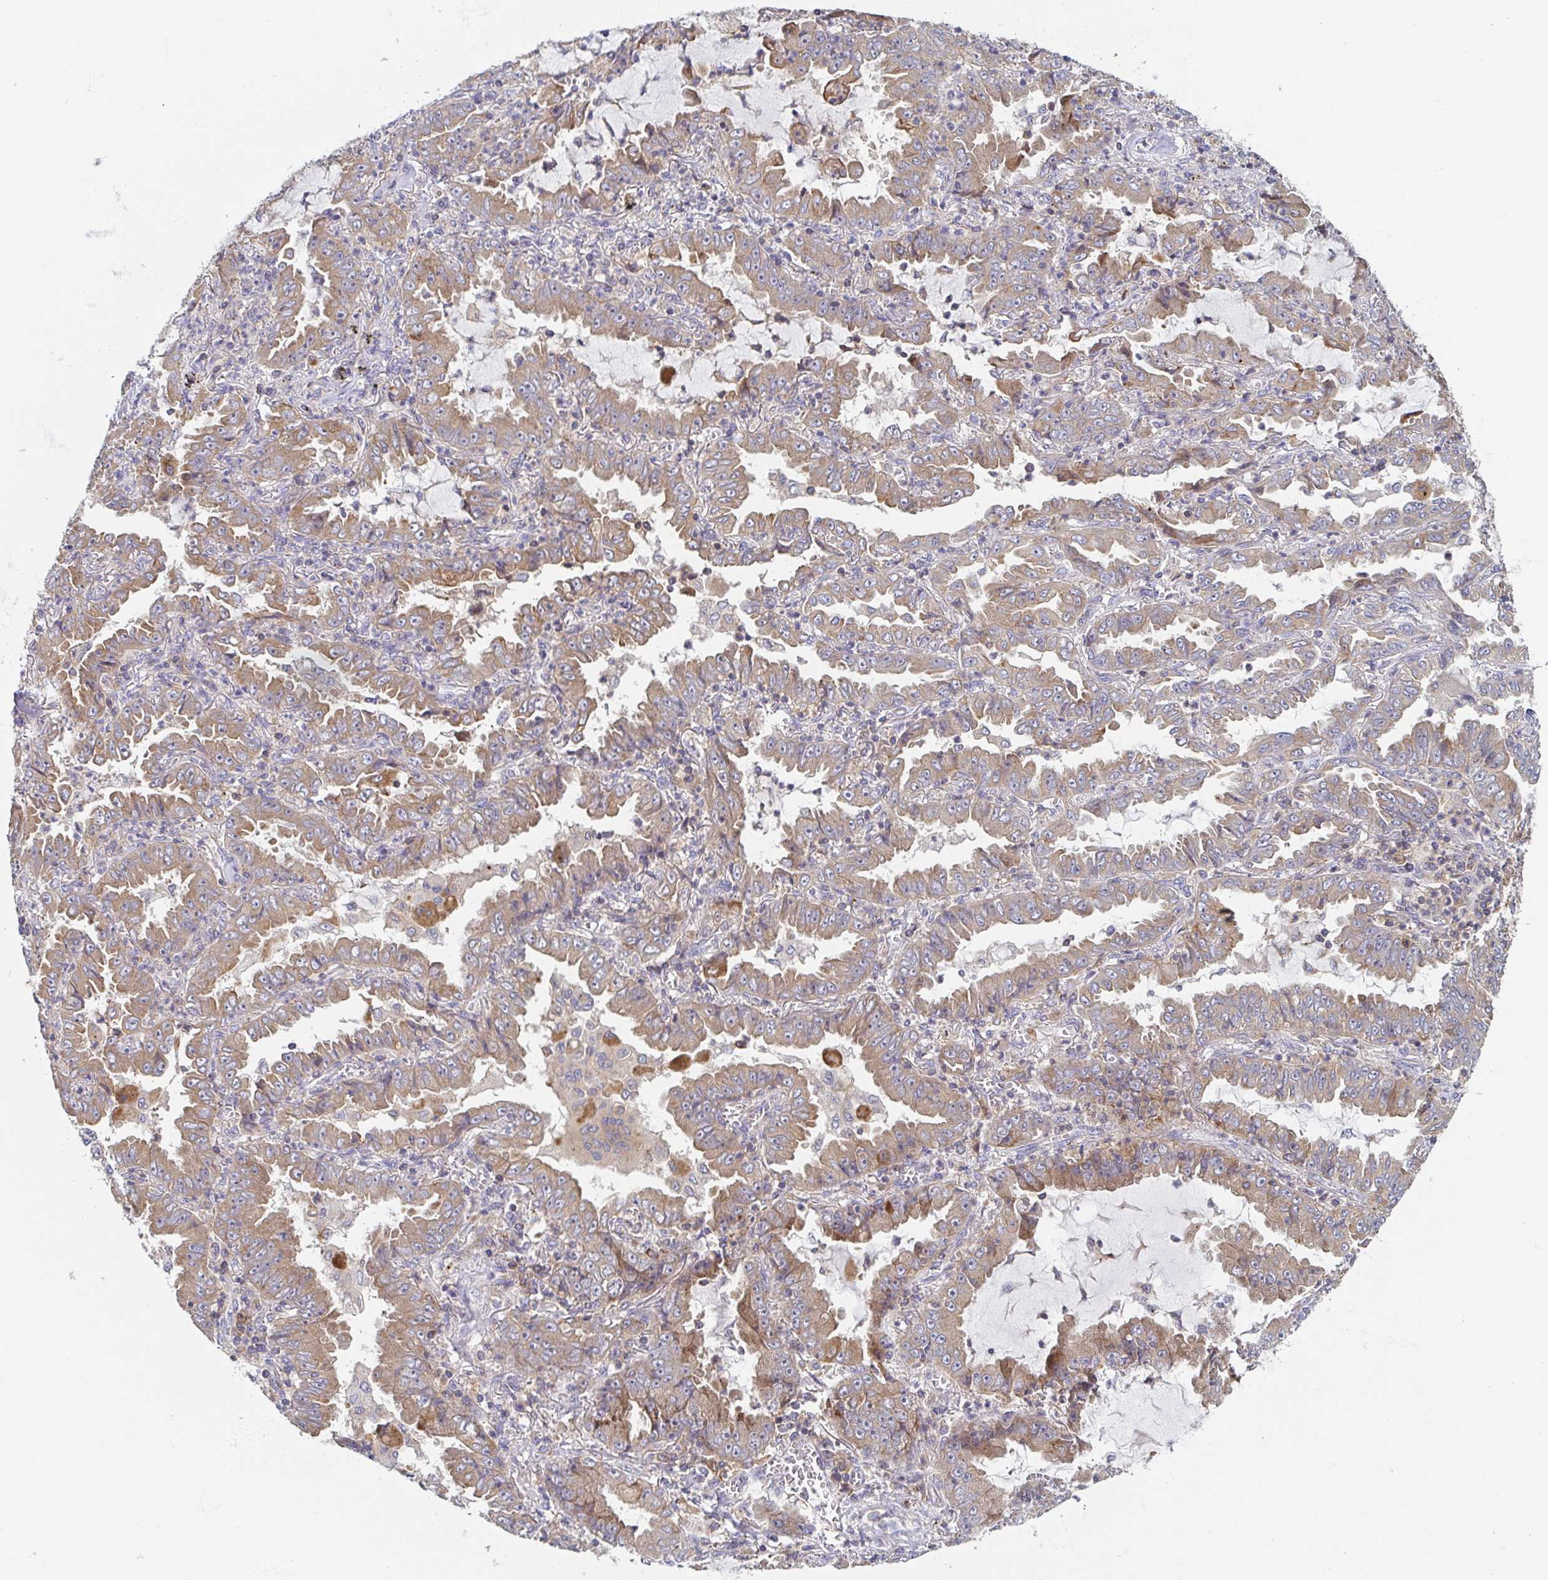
{"staining": {"intensity": "moderate", "quantity": ">75%", "location": "cytoplasmic/membranous"}, "tissue": "lung cancer", "cell_type": "Tumor cells", "image_type": "cancer", "snomed": [{"axis": "morphology", "description": "Adenocarcinoma, NOS"}, {"axis": "topography", "description": "Lung"}], "caption": "A micrograph of lung adenocarcinoma stained for a protein demonstrates moderate cytoplasmic/membranous brown staining in tumor cells.", "gene": "TUFT1", "patient": {"sex": "female", "age": 52}}